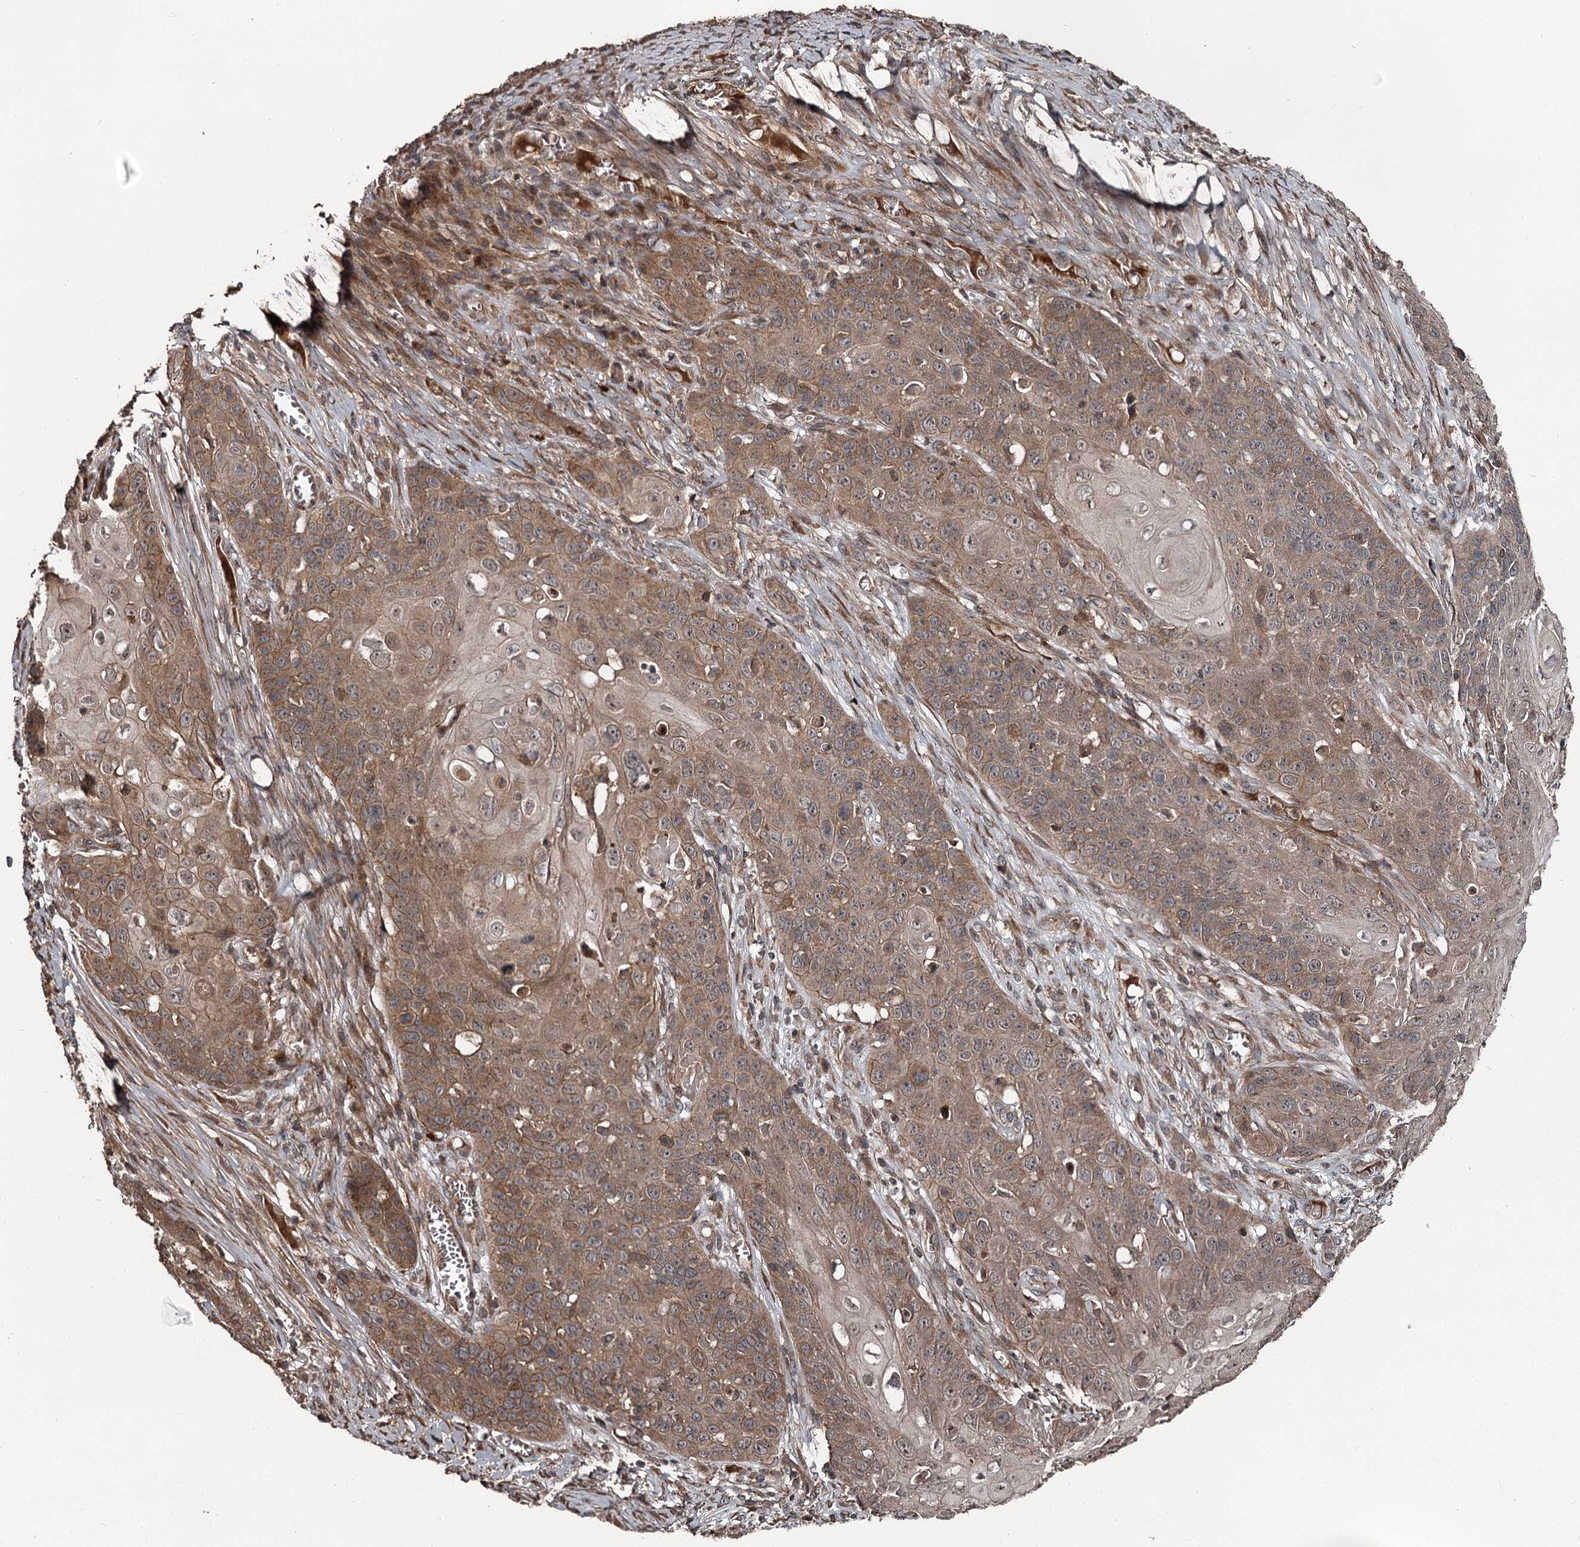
{"staining": {"intensity": "moderate", "quantity": ">75%", "location": "cytoplasmic/membranous"}, "tissue": "skin cancer", "cell_type": "Tumor cells", "image_type": "cancer", "snomed": [{"axis": "morphology", "description": "Squamous cell carcinoma, NOS"}, {"axis": "topography", "description": "Skin"}], "caption": "Immunohistochemistry image of squamous cell carcinoma (skin) stained for a protein (brown), which demonstrates medium levels of moderate cytoplasmic/membranous positivity in about >75% of tumor cells.", "gene": "RAB21", "patient": {"sex": "male", "age": 55}}